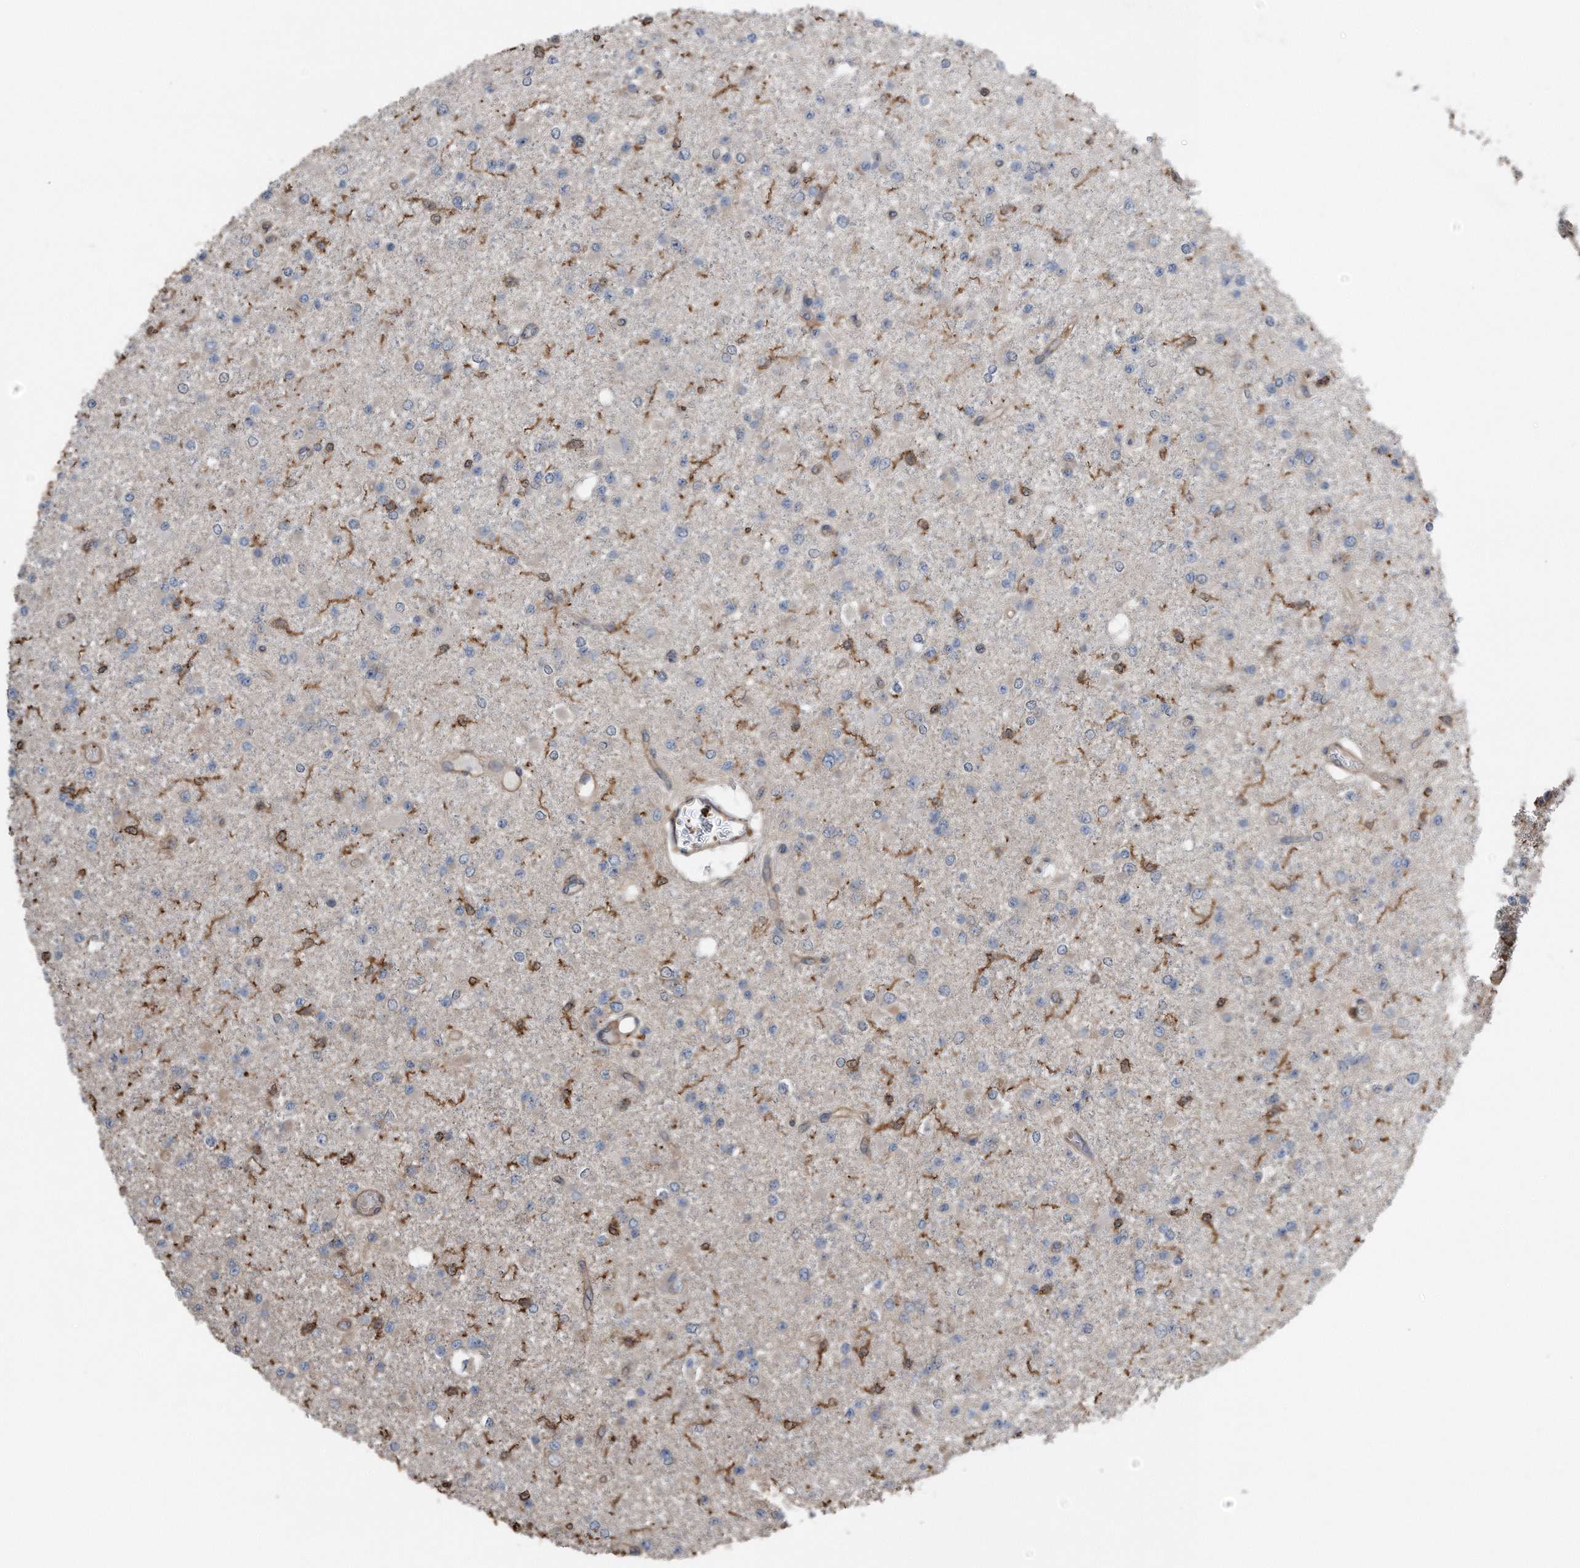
{"staining": {"intensity": "negative", "quantity": "none", "location": "none"}, "tissue": "glioma", "cell_type": "Tumor cells", "image_type": "cancer", "snomed": [{"axis": "morphology", "description": "Glioma, malignant, Low grade"}, {"axis": "topography", "description": "Brain"}], "caption": "This is an IHC image of malignant glioma (low-grade). There is no positivity in tumor cells.", "gene": "RSPO3", "patient": {"sex": "female", "age": 22}}